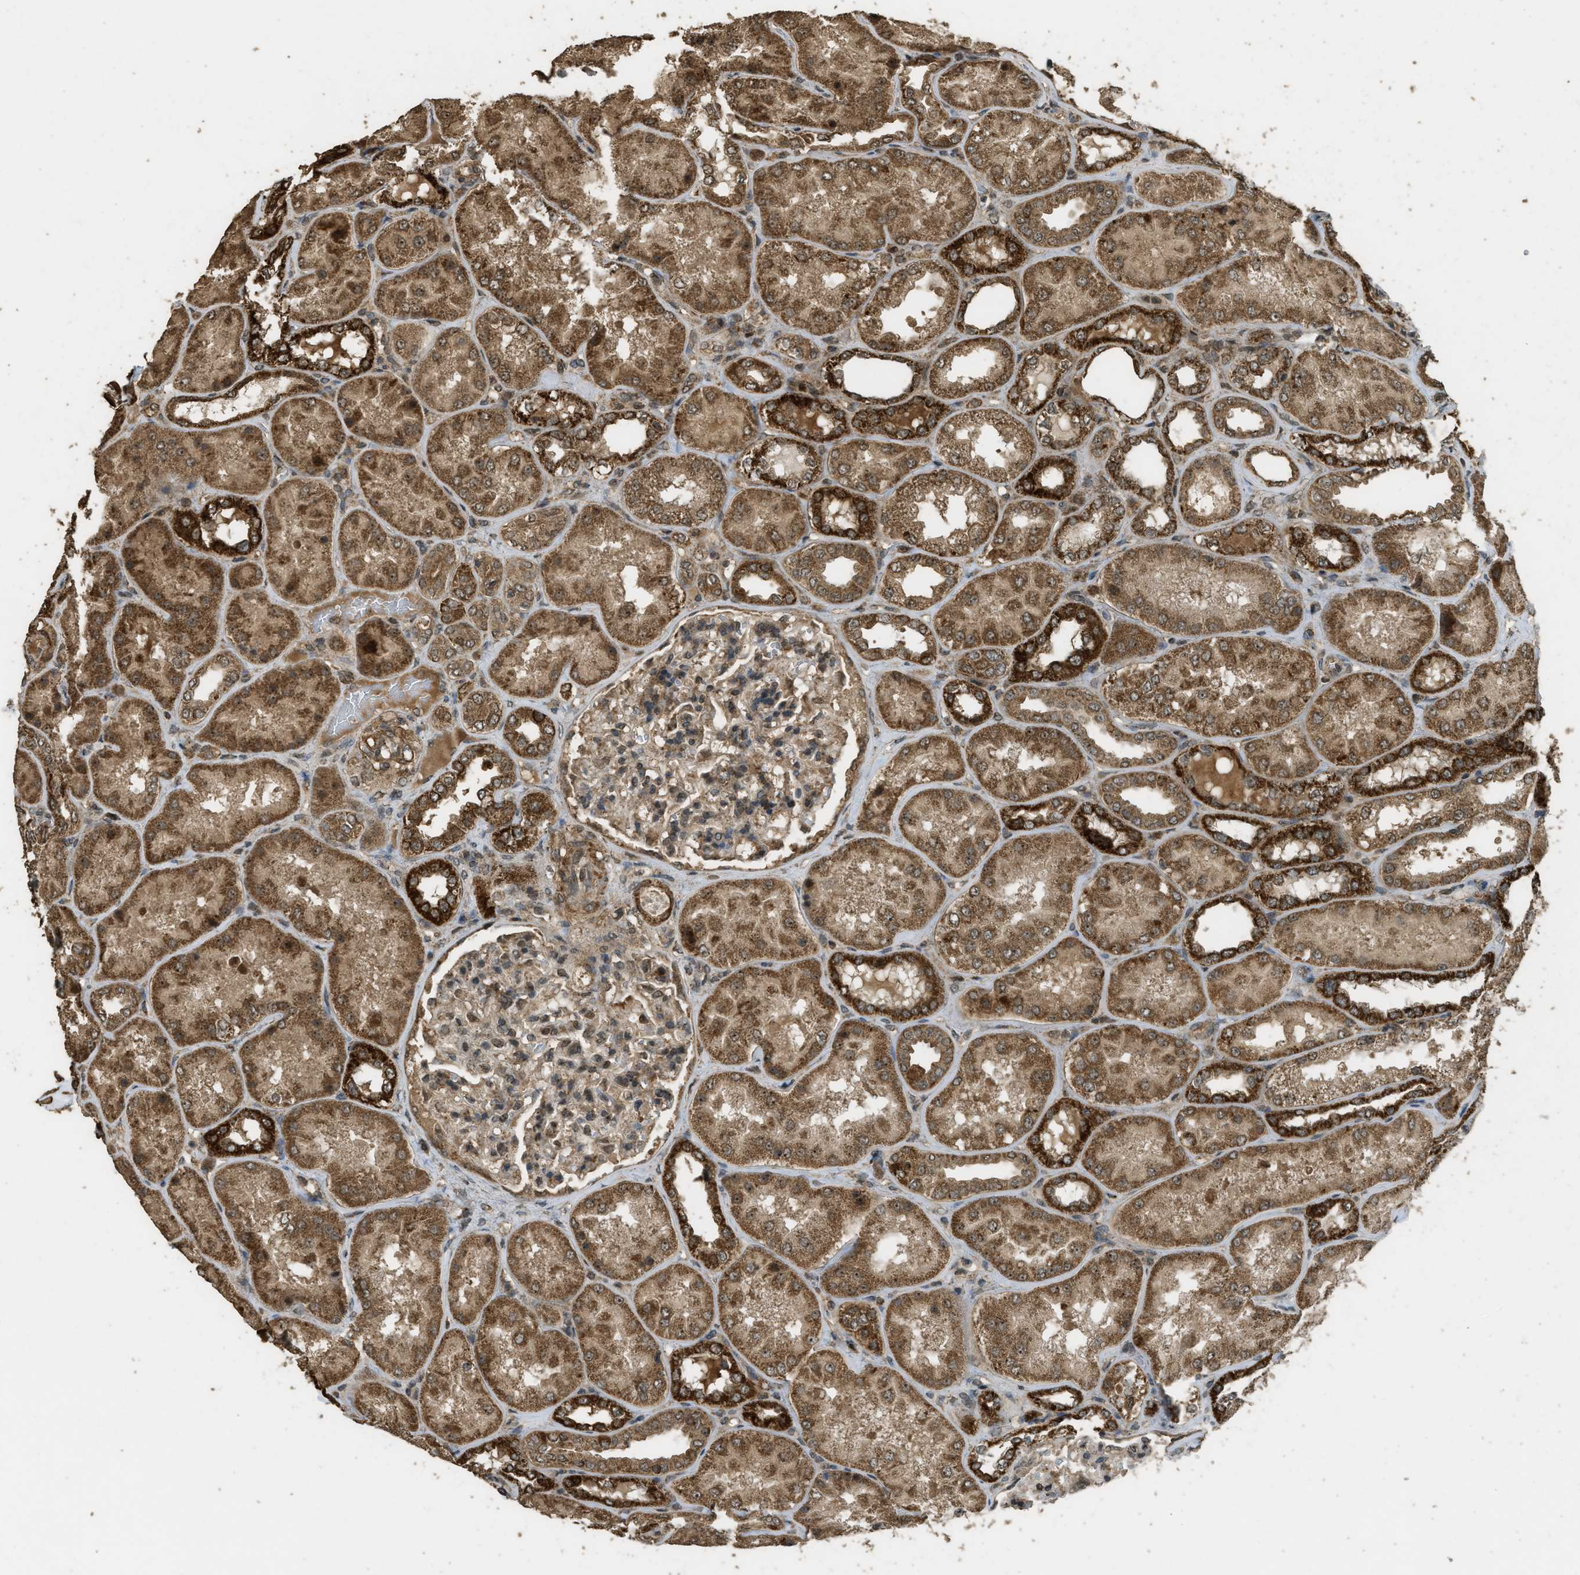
{"staining": {"intensity": "weak", "quantity": ">75%", "location": "cytoplasmic/membranous,nuclear"}, "tissue": "kidney", "cell_type": "Cells in glomeruli", "image_type": "normal", "snomed": [{"axis": "morphology", "description": "Normal tissue, NOS"}, {"axis": "topography", "description": "Kidney"}], "caption": "Immunohistochemistry micrograph of unremarkable kidney stained for a protein (brown), which displays low levels of weak cytoplasmic/membranous,nuclear staining in about >75% of cells in glomeruli.", "gene": "CTPS1", "patient": {"sex": "female", "age": 56}}